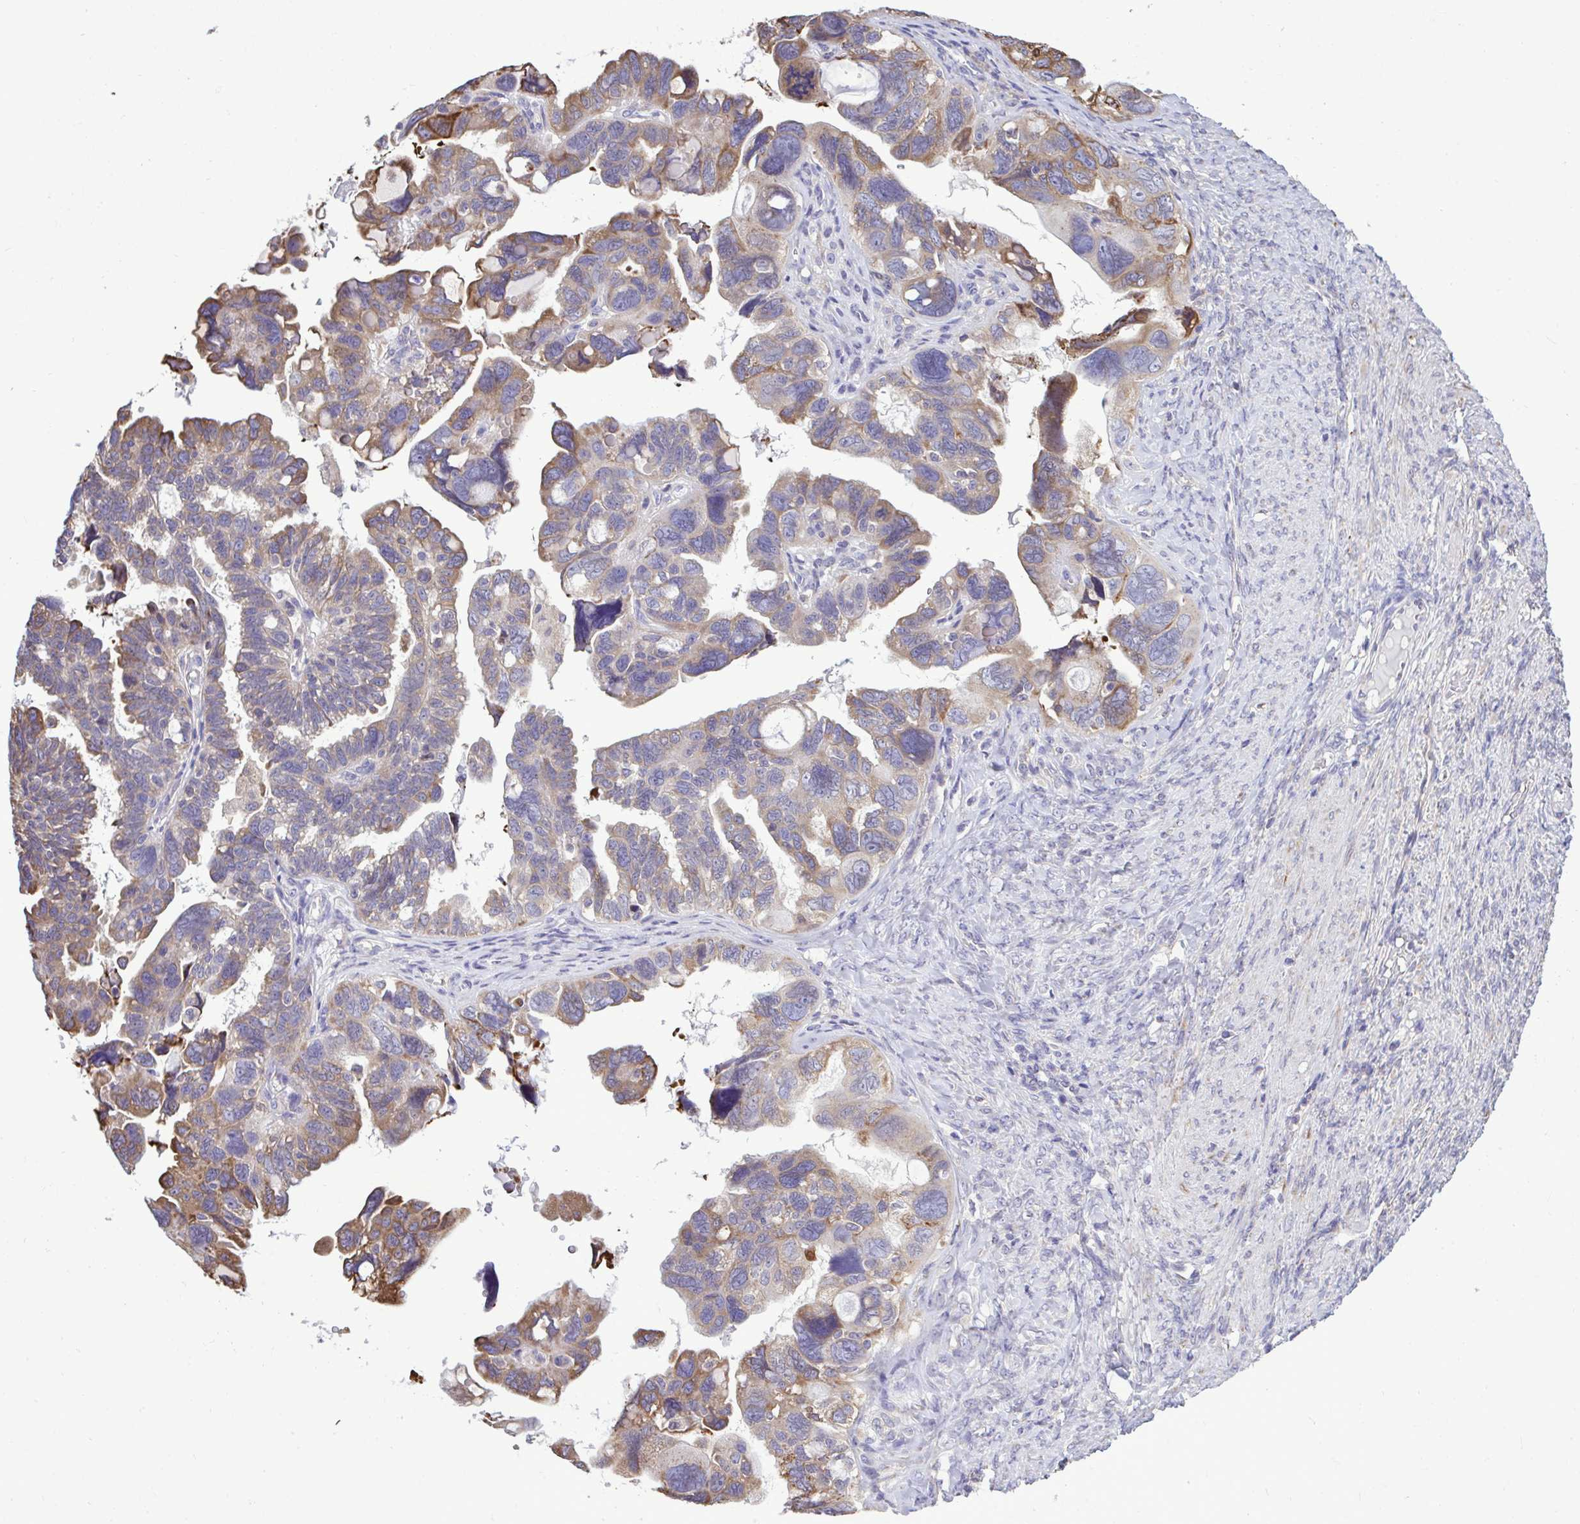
{"staining": {"intensity": "moderate", "quantity": "<25%", "location": "cytoplasmic/membranous"}, "tissue": "ovarian cancer", "cell_type": "Tumor cells", "image_type": "cancer", "snomed": [{"axis": "morphology", "description": "Cystadenocarcinoma, serous, NOS"}, {"axis": "topography", "description": "Ovary"}], "caption": "Immunohistochemical staining of human ovarian cancer (serous cystadenocarcinoma) reveals moderate cytoplasmic/membranous protein expression in approximately <25% of tumor cells. (Stains: DAB (3,3'-diaminobenzidine) in brown, nuclei in blue, Microscopy: brightfield microscopy at high magnification).", "gene": "PIGK", "patient": {"sex": "female", "age": 60}}